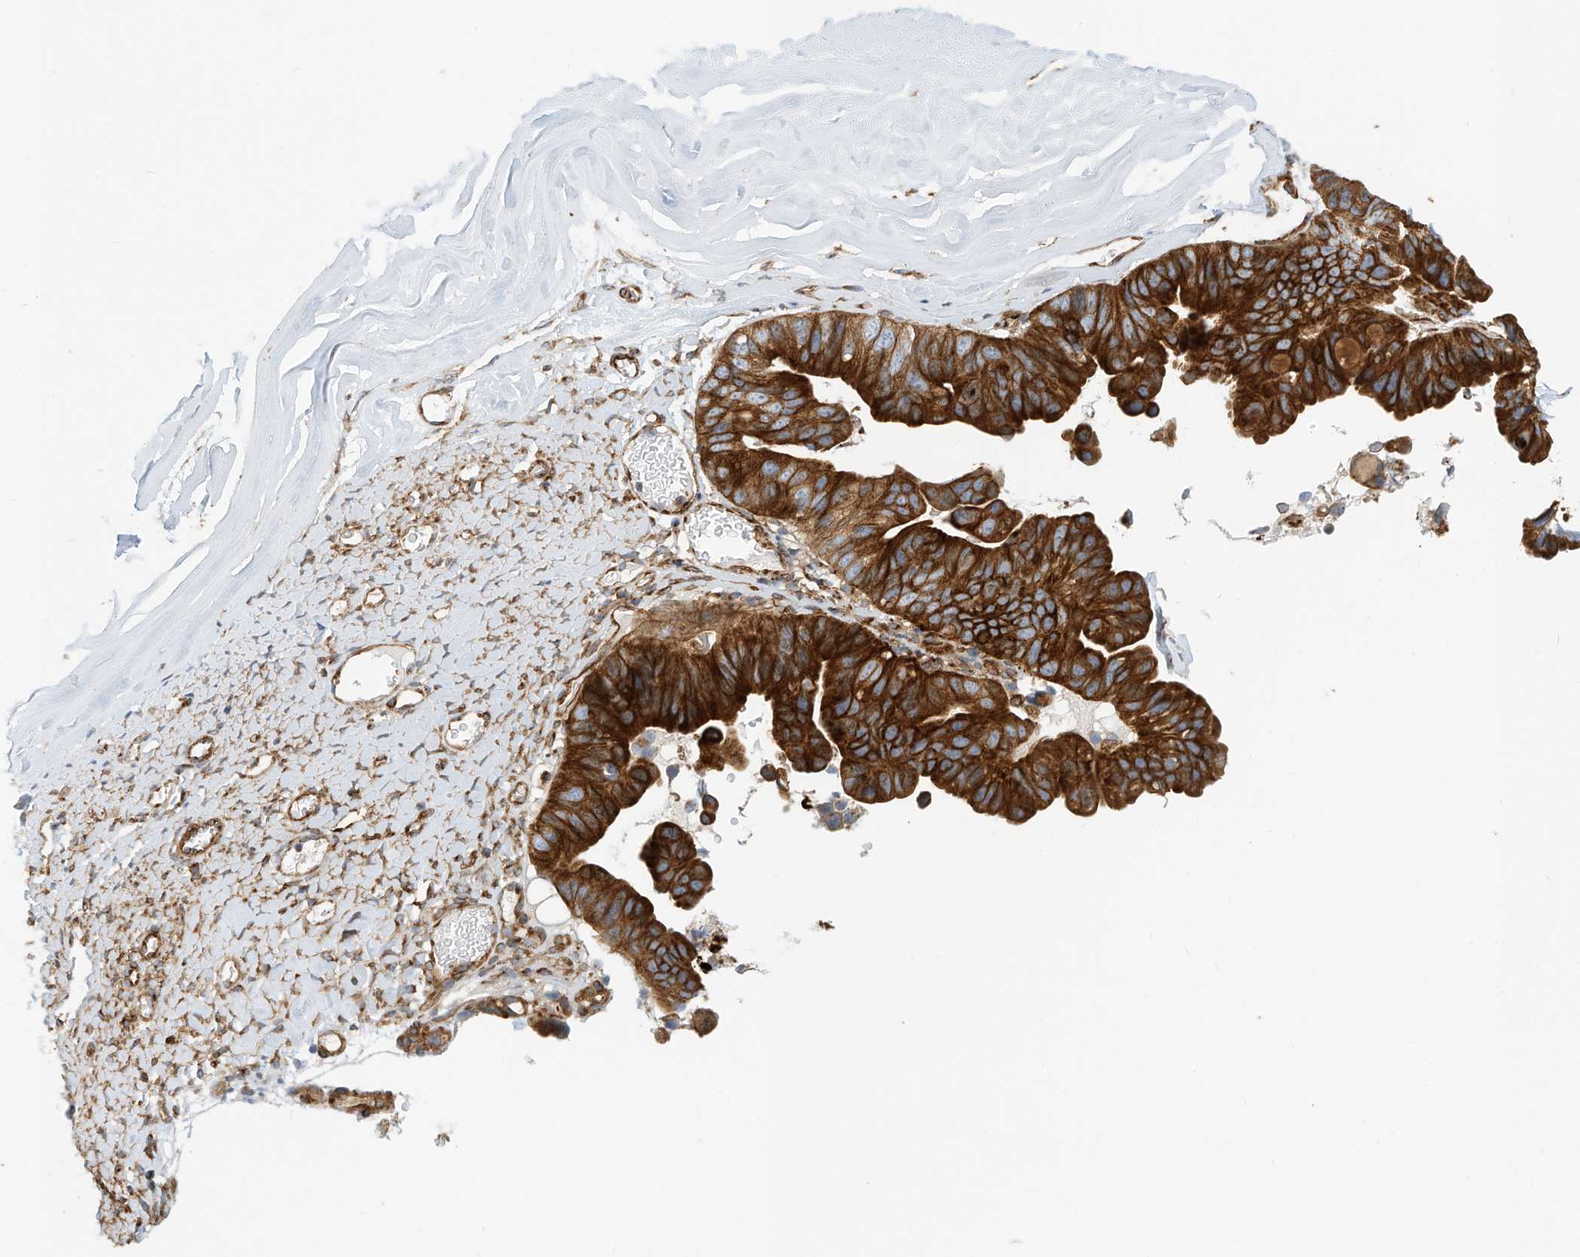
{"staining": {"intensity": "strong", "quantity": ">75%", "location": "cytoplasmic/membranous"}, "tissue": "ovarian cancer", "cell_type": "Tumor cells", "image_type": "cancer", "snomed": [{"axis": "morphology", "description": "Cystadenocarcinoma, mucinous, NOS"}, {"axis": "topography", "description": "Ovary"}], "caption": "Ovarian cancer tissue reveals strong cytoplasmic/membranous expression in approximately >75% of tumor cells (brown staining indicates protein expression, while blue staining denotes nuclei).", "gene": "MICAL1", "patient": {"sex": "female", "age": 61}}